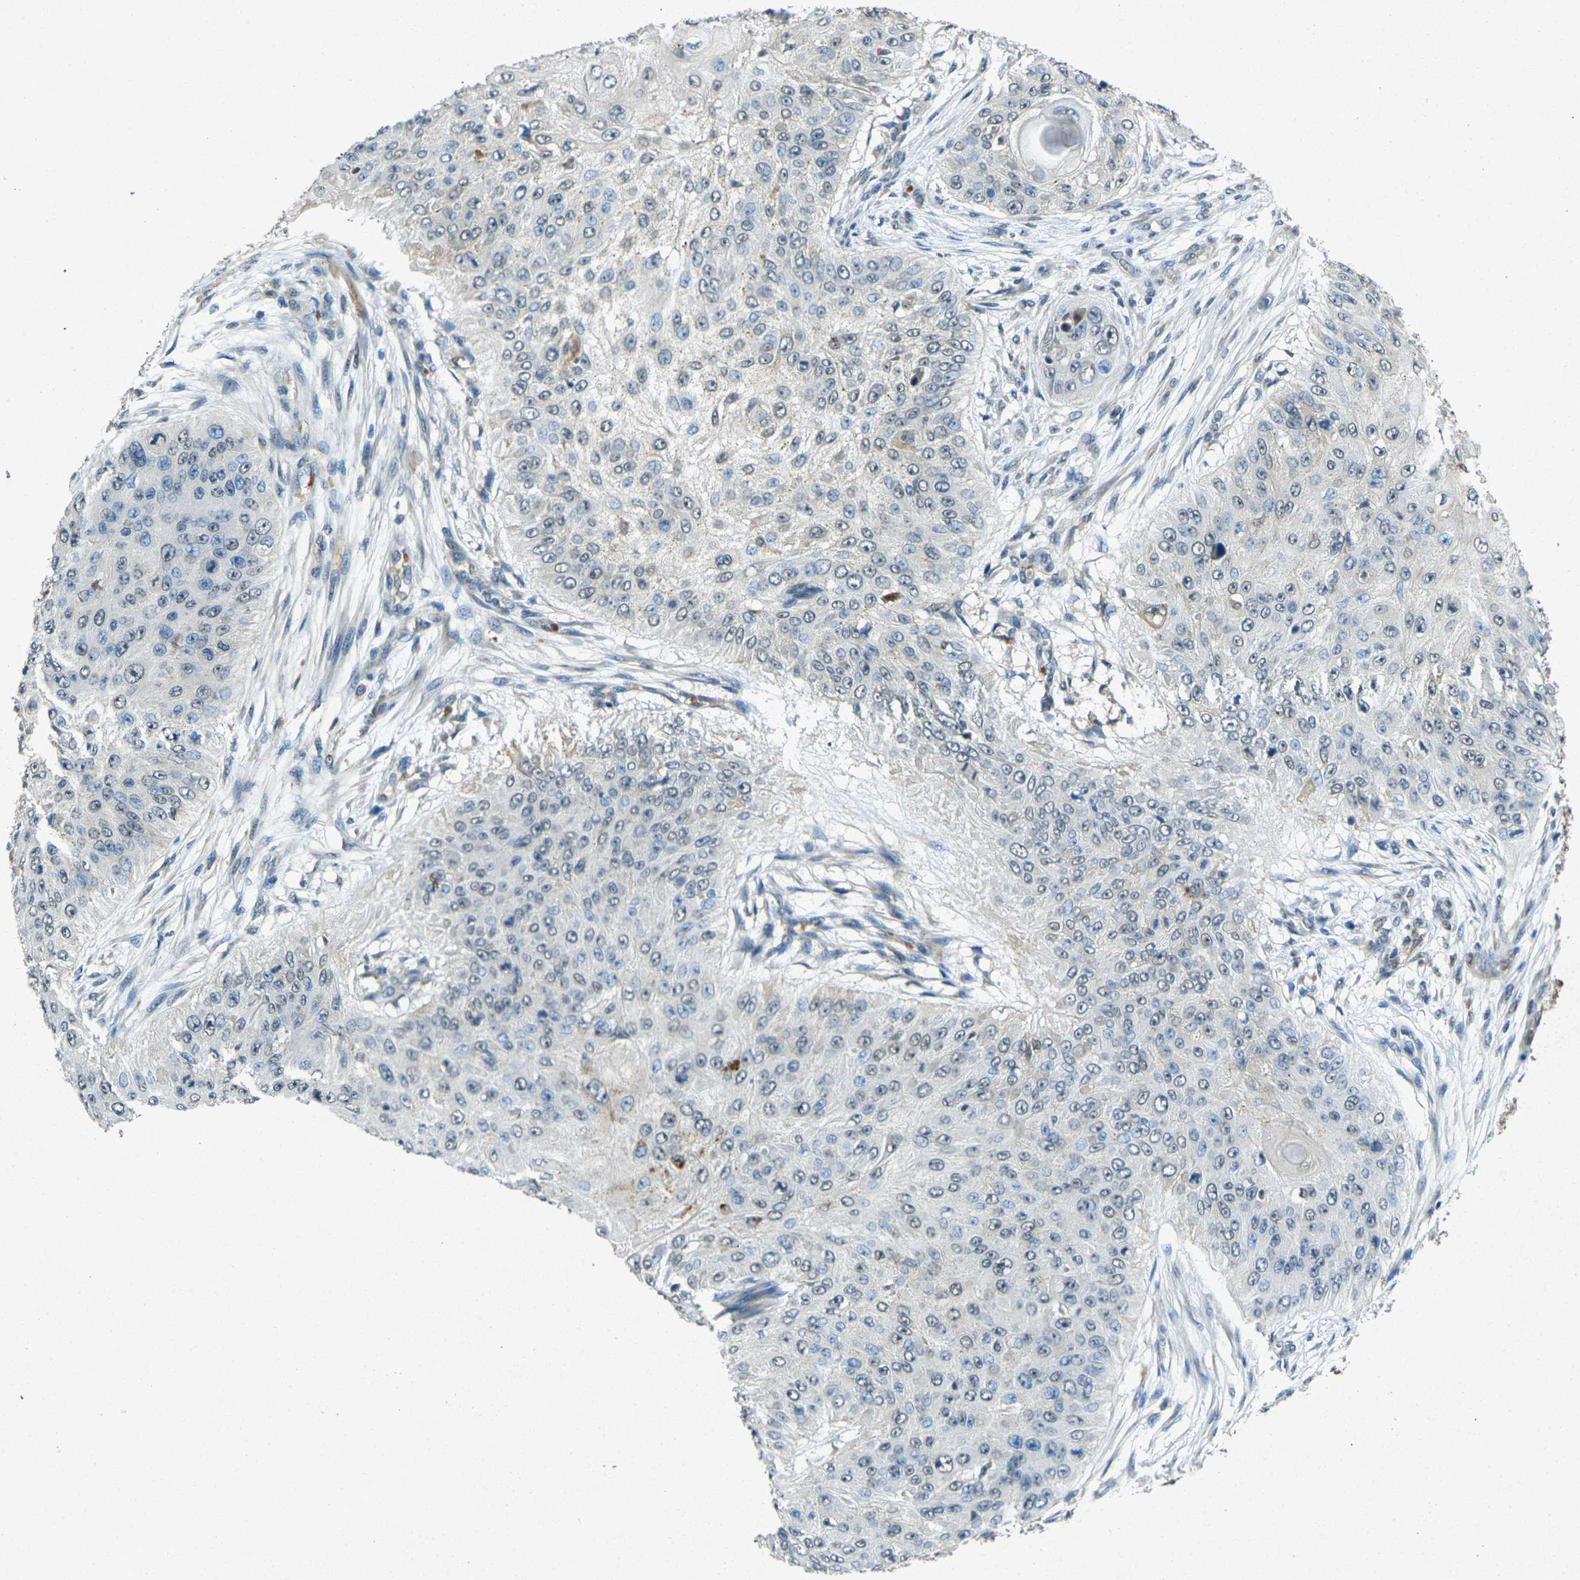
{"staining": {"intensity": "negative", "quantity": "none", "location": "none"}, "tissue": "skin cancer", "cell_type": "Tumor cells", "image_type": "cancer", "snomed": [{"axis": "morphology", "description": "Squamous cell carcinoma, NOS"}, {"axis": "topography", "description": "Skin"}], "caption": "This is a micrograph of IHC staining of skin cancer (squamous cell carcinoma), which shows no positivity in tumor cells. (DAB IHC with hematoxylin counter stain).", "gene": "RGMA", "patient": {"sex": "female", "age": 80}}